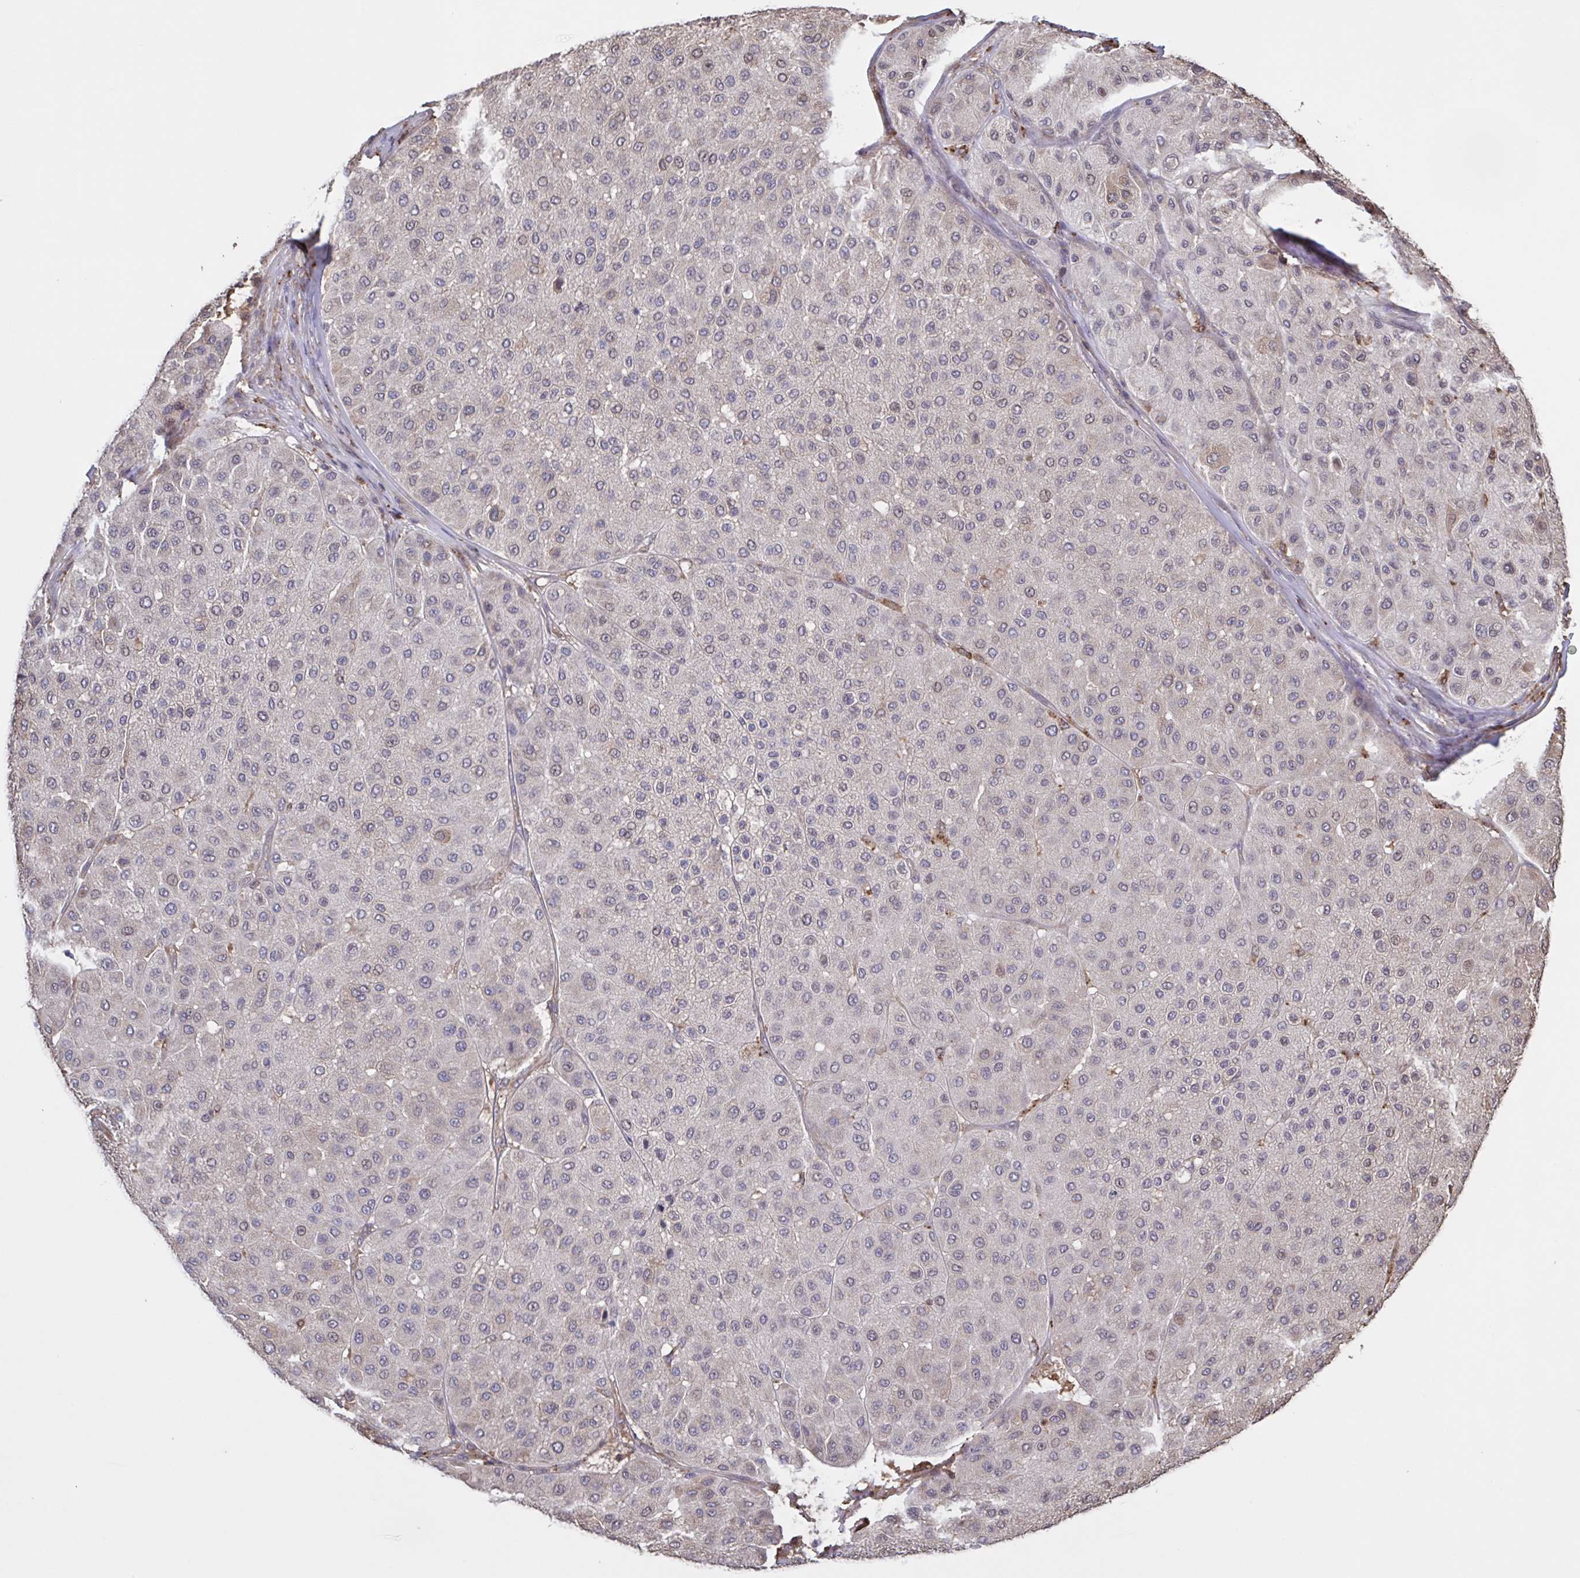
{"staining": {"intensity": "negative", "quantity": "none", "location": "none"}, "tissue": "melanoma", "cell_type": "Tumor cells", "image_type": "cancer", "snomed": [{"axis": "morphology", "description": "Malignant melanoma, Metastatic site"}, {"axis": "topography", "description": "Smooth muscle"}], "caption": "IHC photomicrograph of neoplastic tissue: melanoma stained with DAB (3,3'-diaminobenzidine) demonstrates no significant protein positivity in tumor cells. (DAB (3,3'-diaminobenzidine) IHC visualized using brightfield microscopy, high magnification).", "gene": "ZNF200", "patient": {"sex": "male", "age": 41}}